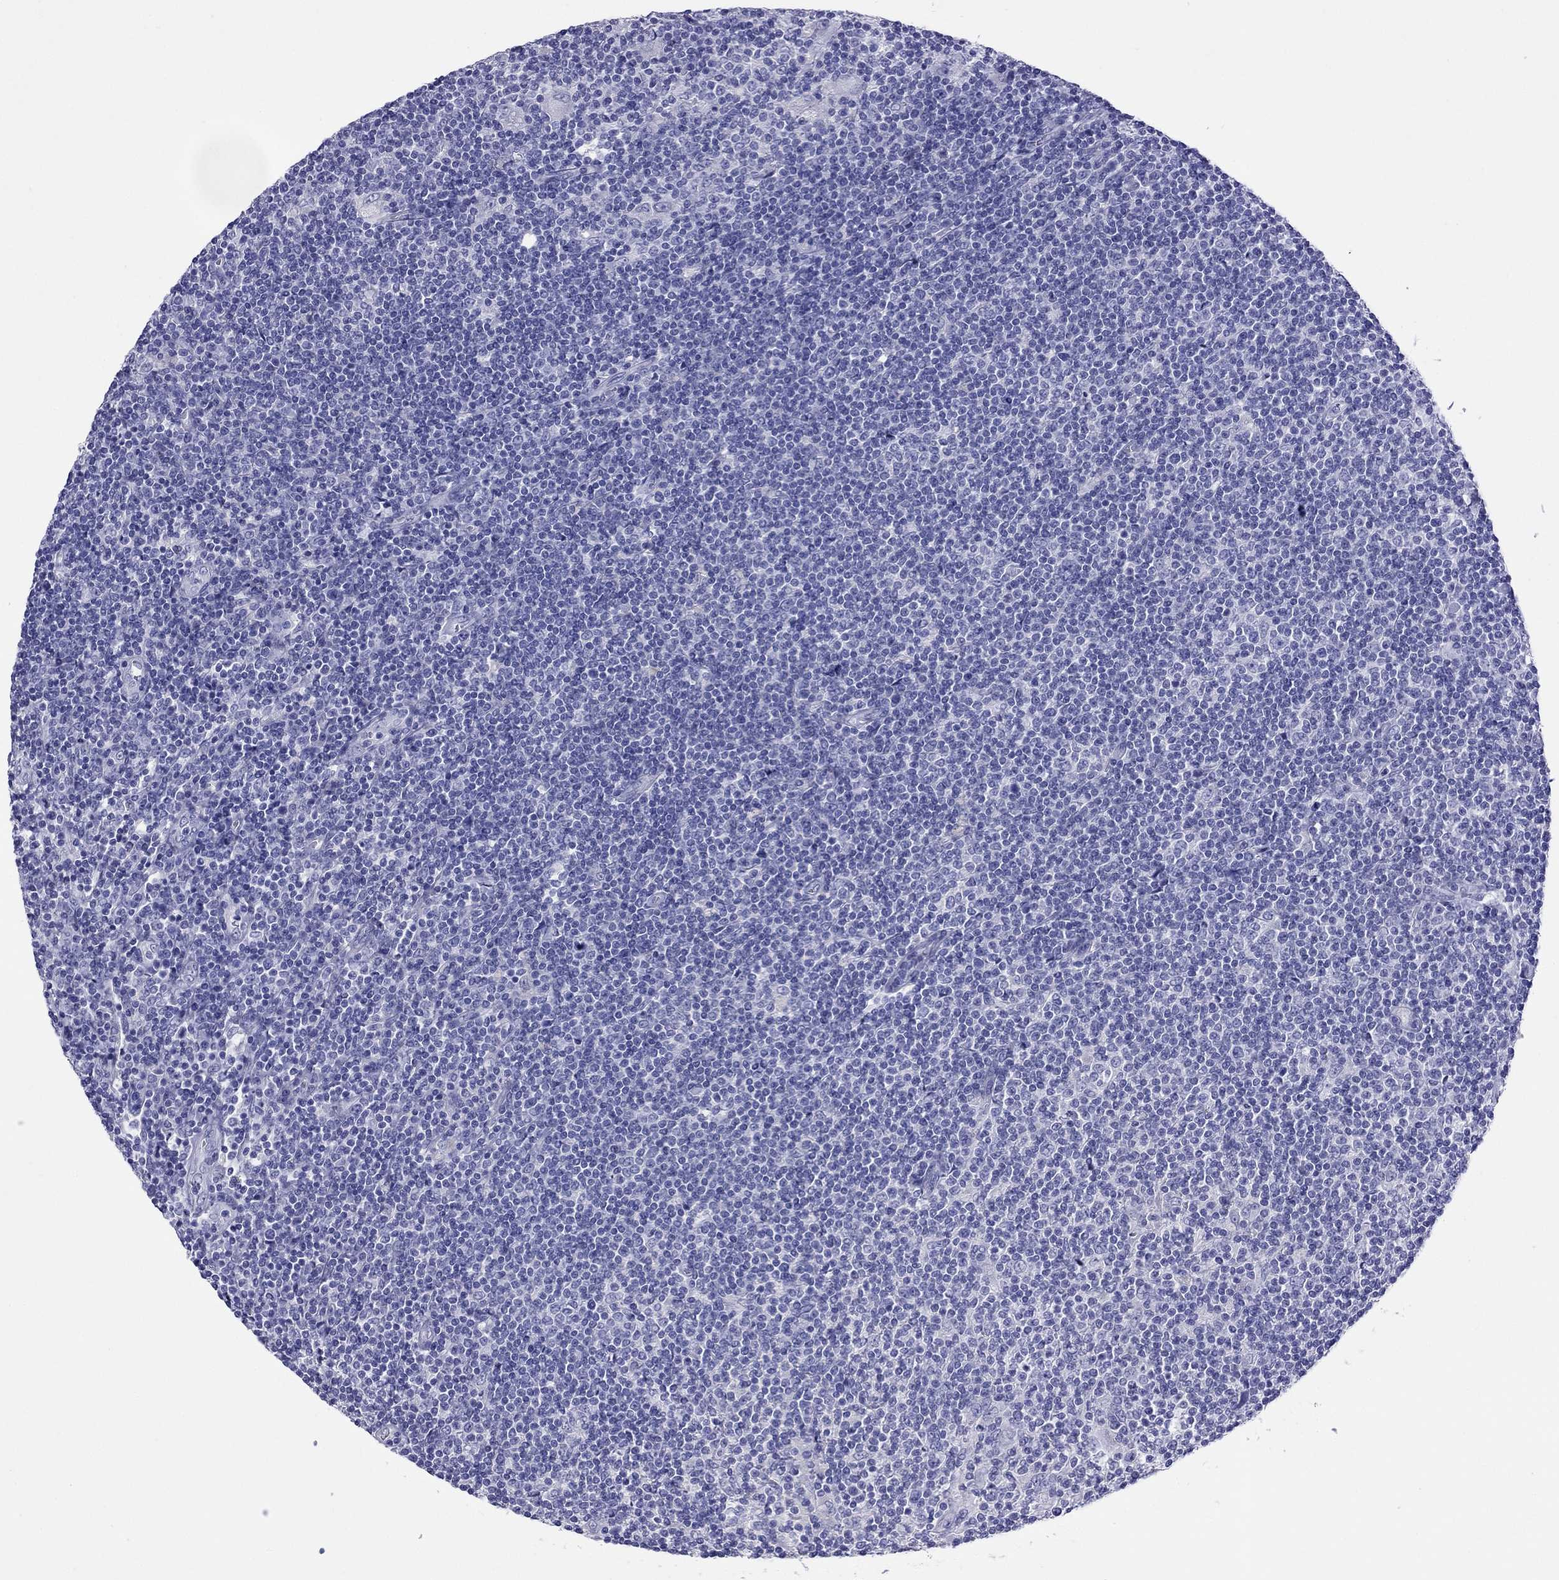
{"staining": {"intensity": "negative", "quantity": "none", "location": "none"}, "tissue": "lymphoma", "cell_type": "Tumor cells", "image_type": "cancer", "snomed": [{"axis": "morphology", "description": "Hodgkin's disease, NOS"}, {"axis": "topography", "description": "Lymph node"}], "caption": "Immunohistochemistry (IHC) of Hodgkin's disease demonstrates no expression in tumor cells.", "gene": "KIAA2012", "patient": {"sex": "male", "age": 40}}